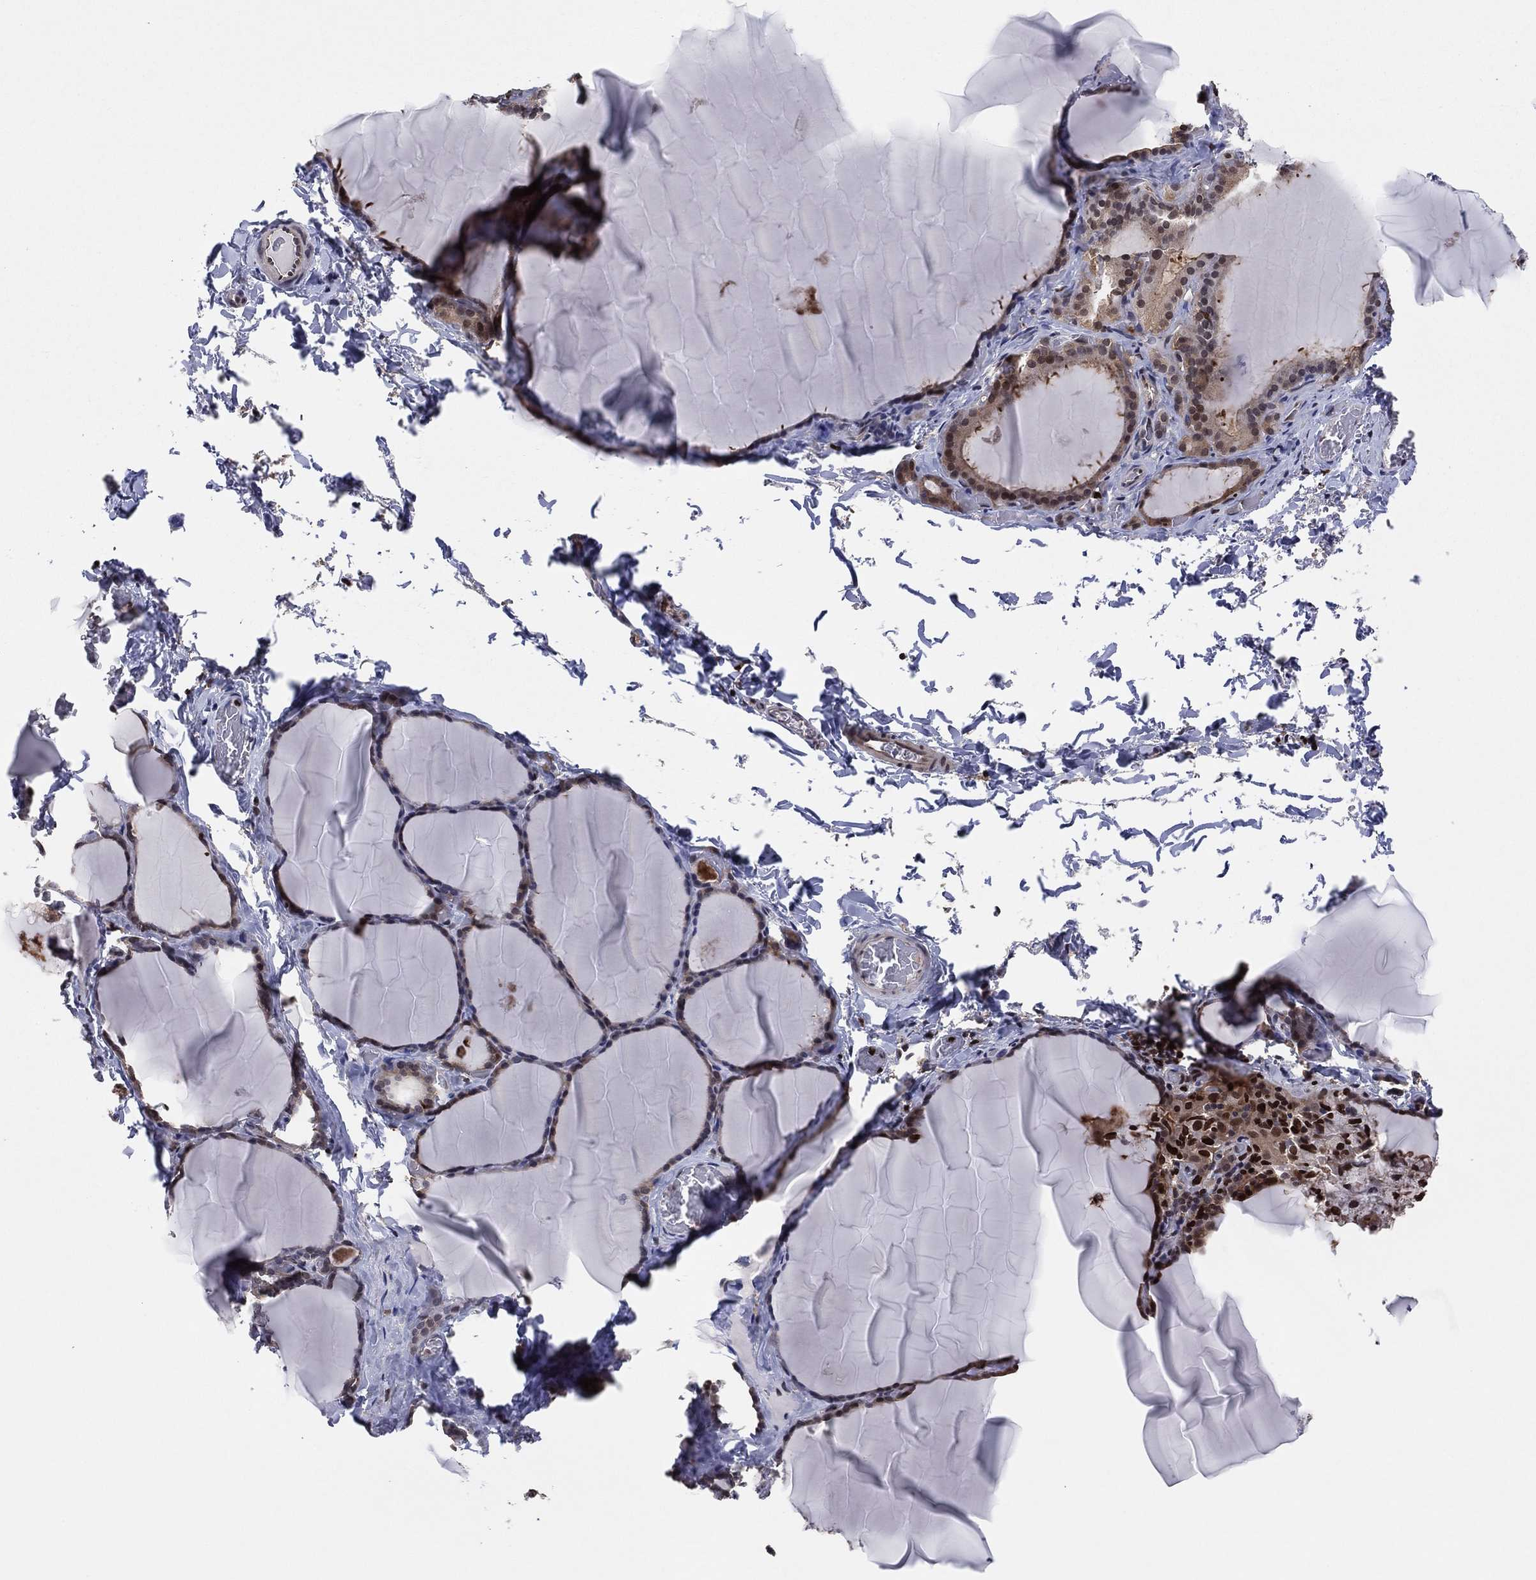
{"staining": {"intensity": "moderate", "quantity": "25%-75%", "location": "cytoplasmic/membranous,nuclear"}, "tissue": "thyroid gland", "cell_type": "Glandular cells", "image_type": "normal", "snomed": [{"axis": "morphology", "description": "Normal tissue, NOS"}, {"axis": "morphology", "description": "Hyperplasia, NOS"}, {"axis": "topography", "description": "Thyroid gland"}], "caption": "Immunohistochemical staining of benign thyroid gland exhibits 25%-75% levels of moderate cytoplasmic/membranous,nuclear protein expression in about 25%-75% of glandular cells.", "gene": "PSMA1", "patient": {"sex": "female", "age": 27}}